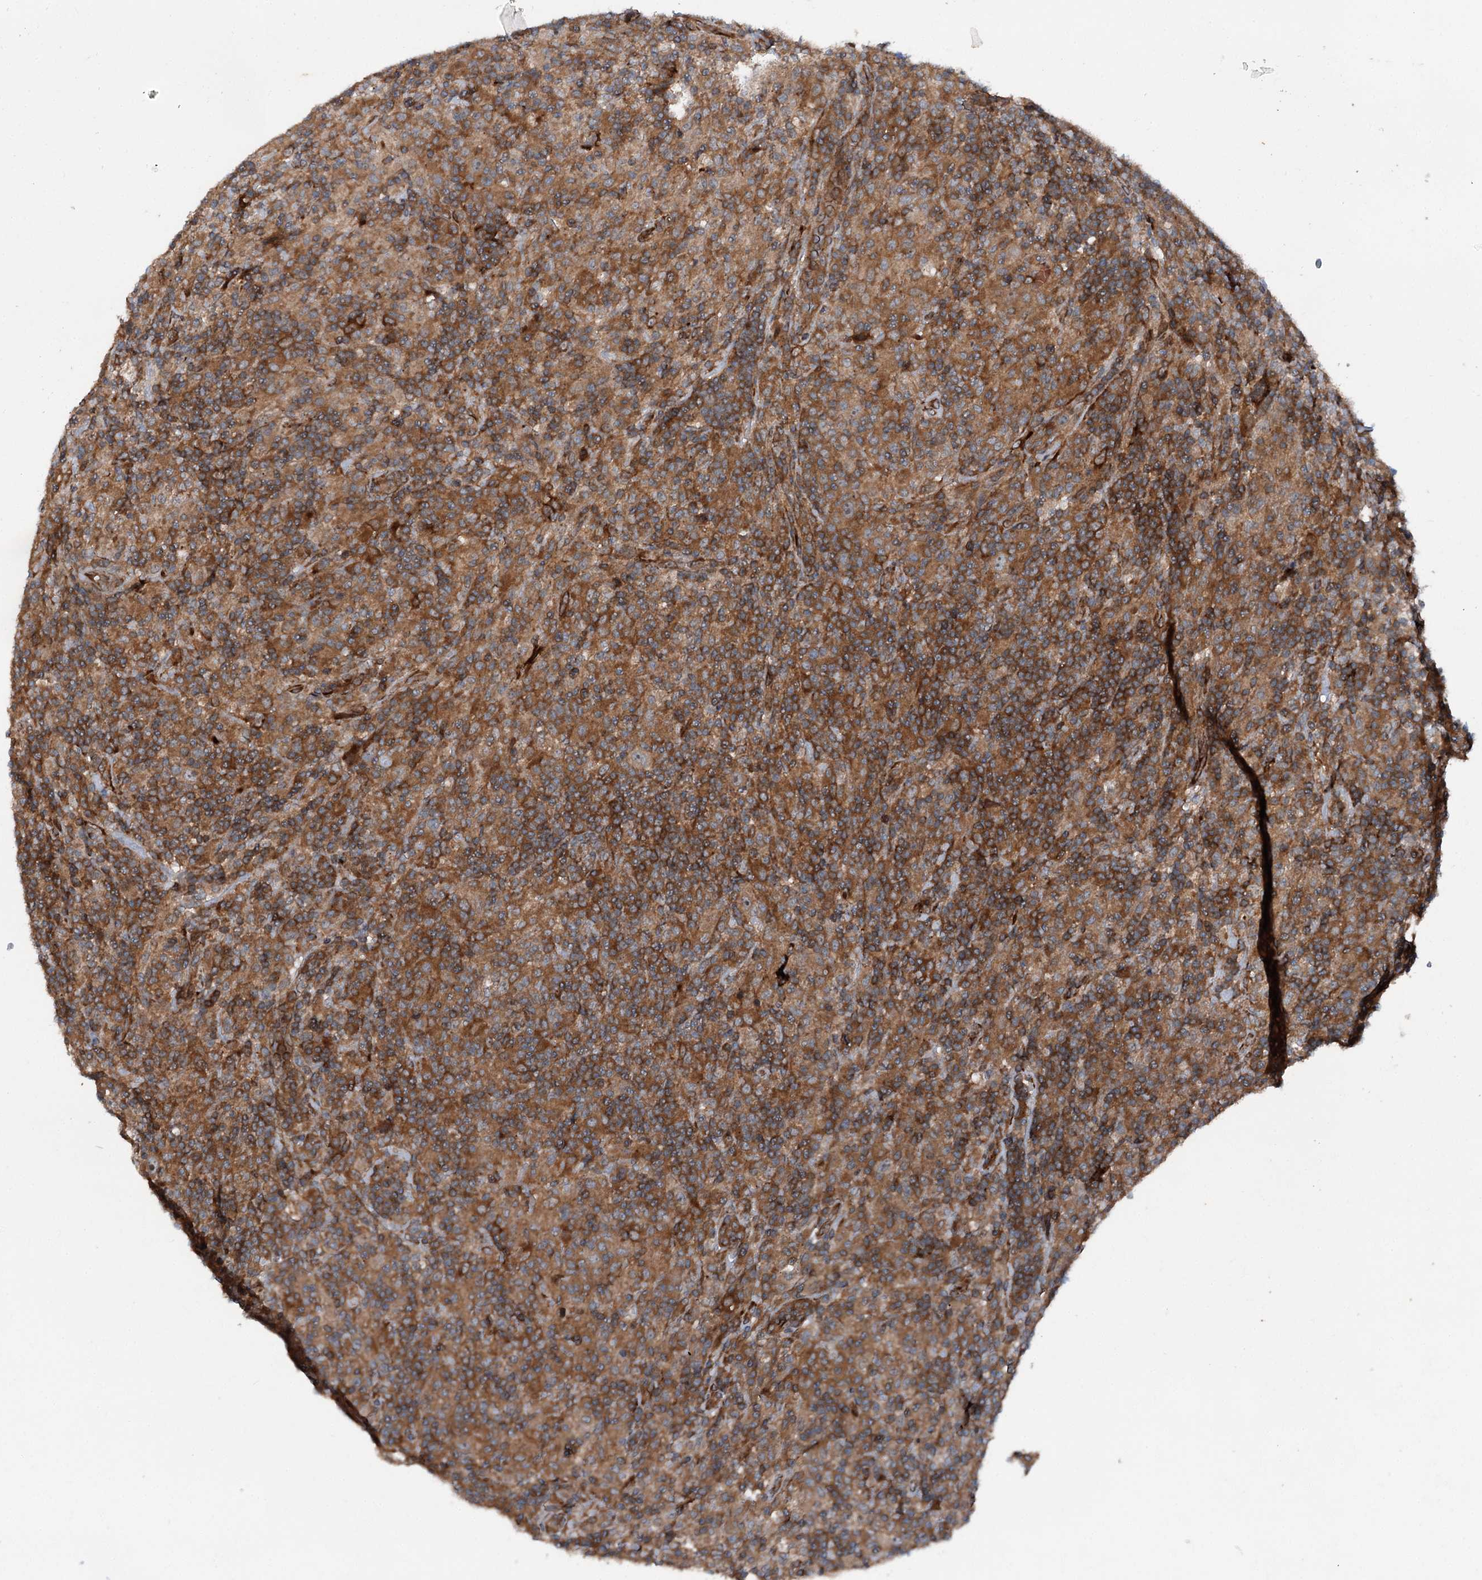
{"staining": {"intensity": "moderate", "quantity": ">75%", "location": "cytoplasmic/membranous"}, "tissue": "lymphoma", "cell_type": "Tumor cells", "image_type": "cancer", "snomed": [{"axis": "morphology", "description": "Hodgkin's disease, NOS"}, {"axis": "topography", "description": "Lymph node"}], "caption": "IHC of Hodgkin's disease exhibits medium levels of moderate cytoplasmic/membranous staining in about >75% of tumor cells.", "gene": "DDIAS", "patient": {"sex": "male", "age": 70}}